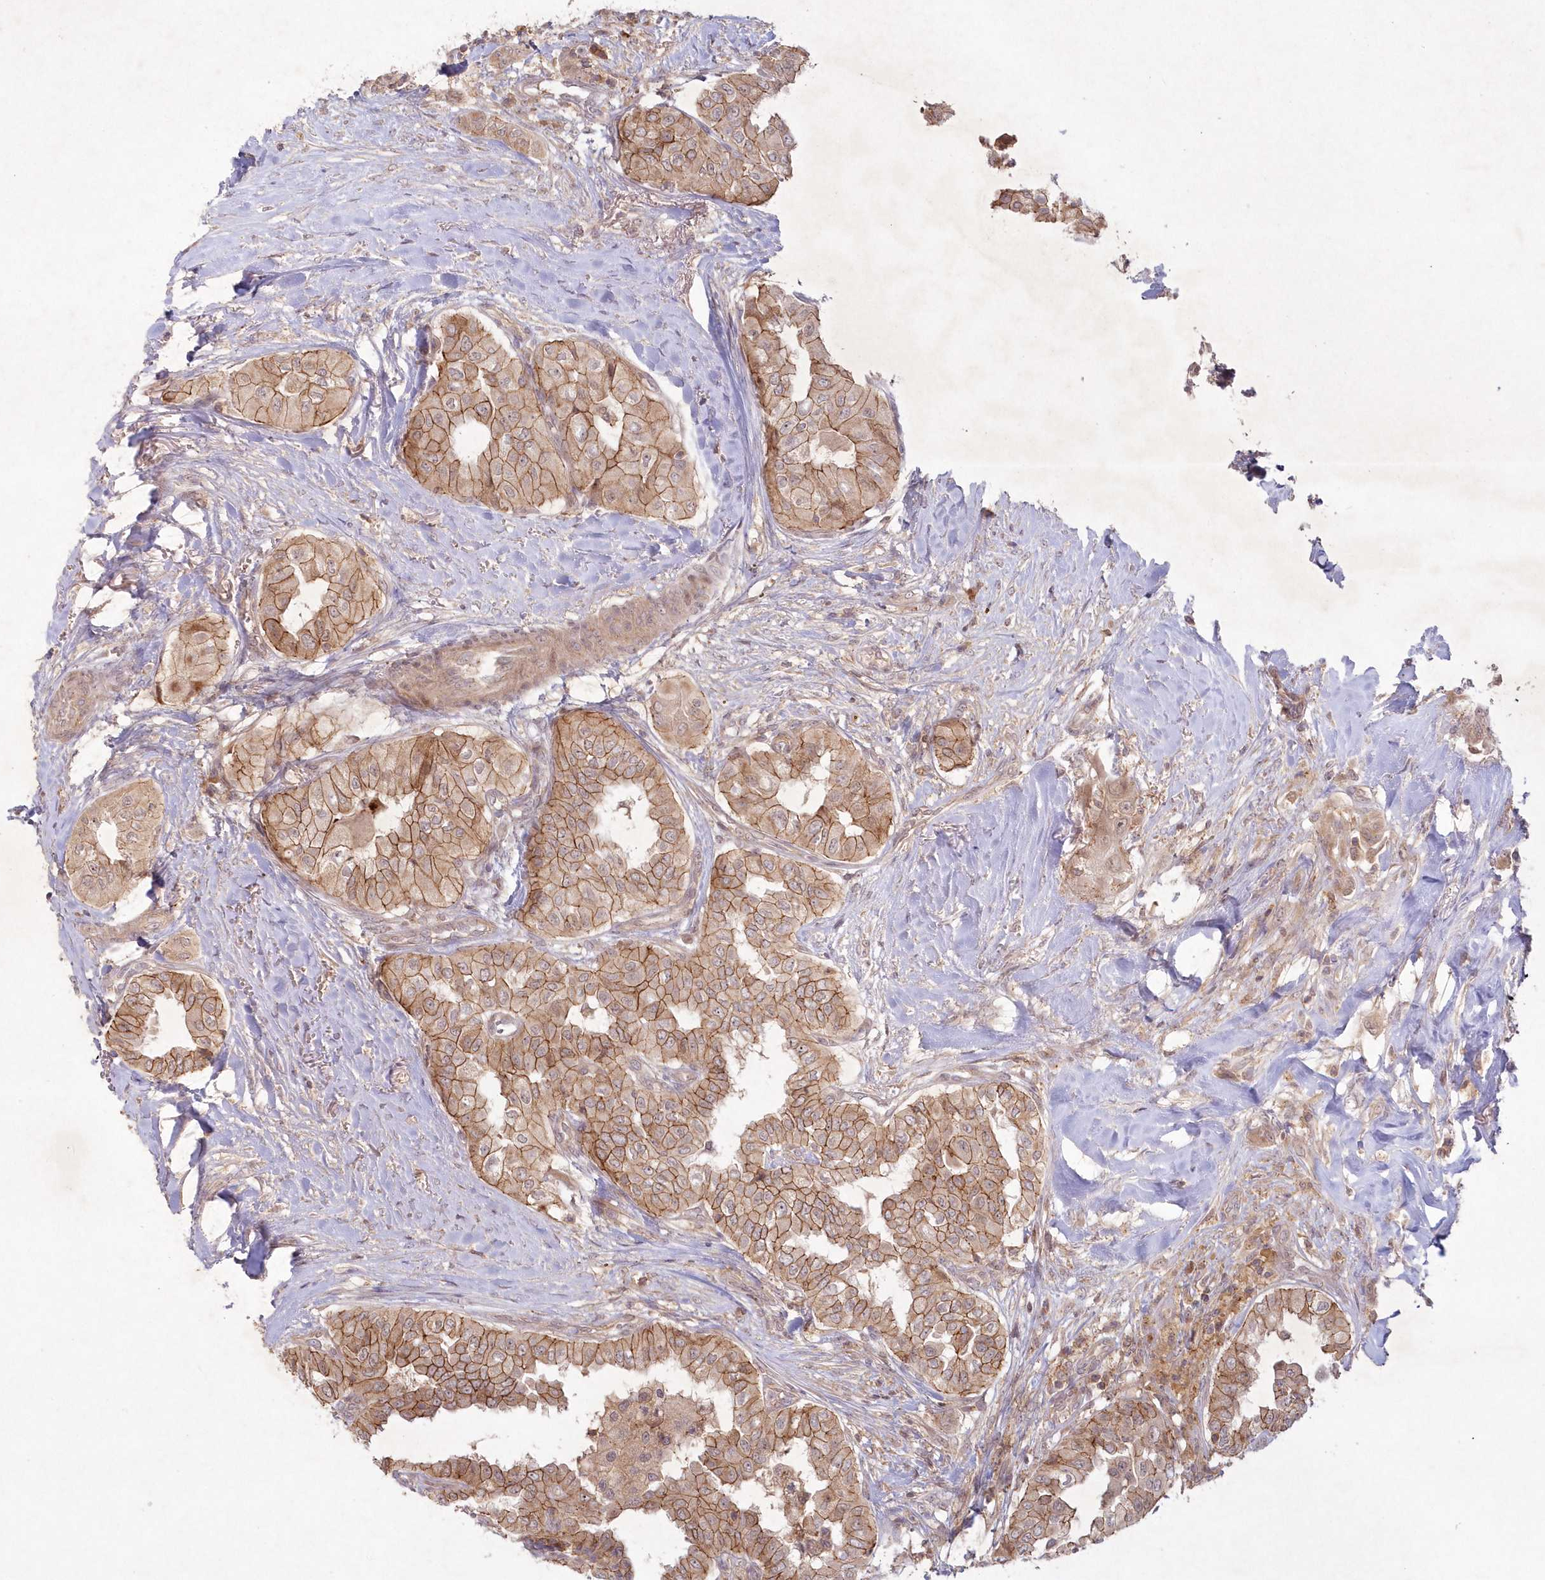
{"staining": {"intensity": "moderate", "quantity": ">75%", "location": "cytoplasmic/membranous"}, "tissue": "thyroid cancer", "cell_type": "Tumor cells", "image_type": "cancer", "snomed": [{"axis": "morphology", "description": "Papillary adenocarcinoma, NOS"}, {"axis": "topography", "description": "Thyroid gland"}], "caption": "A high-resolution histopathology image shows immunohistochemistry staining of thyroid cancer, which demonstrates moderate cytoplasmic/membranous positivity in approximately >75% of tumor cells. (brown staining indicates protein expression, while blue staining denotes nuclei).", "gene": "TOGARAM2", "patient": {"sex": "female", "age": 59}}